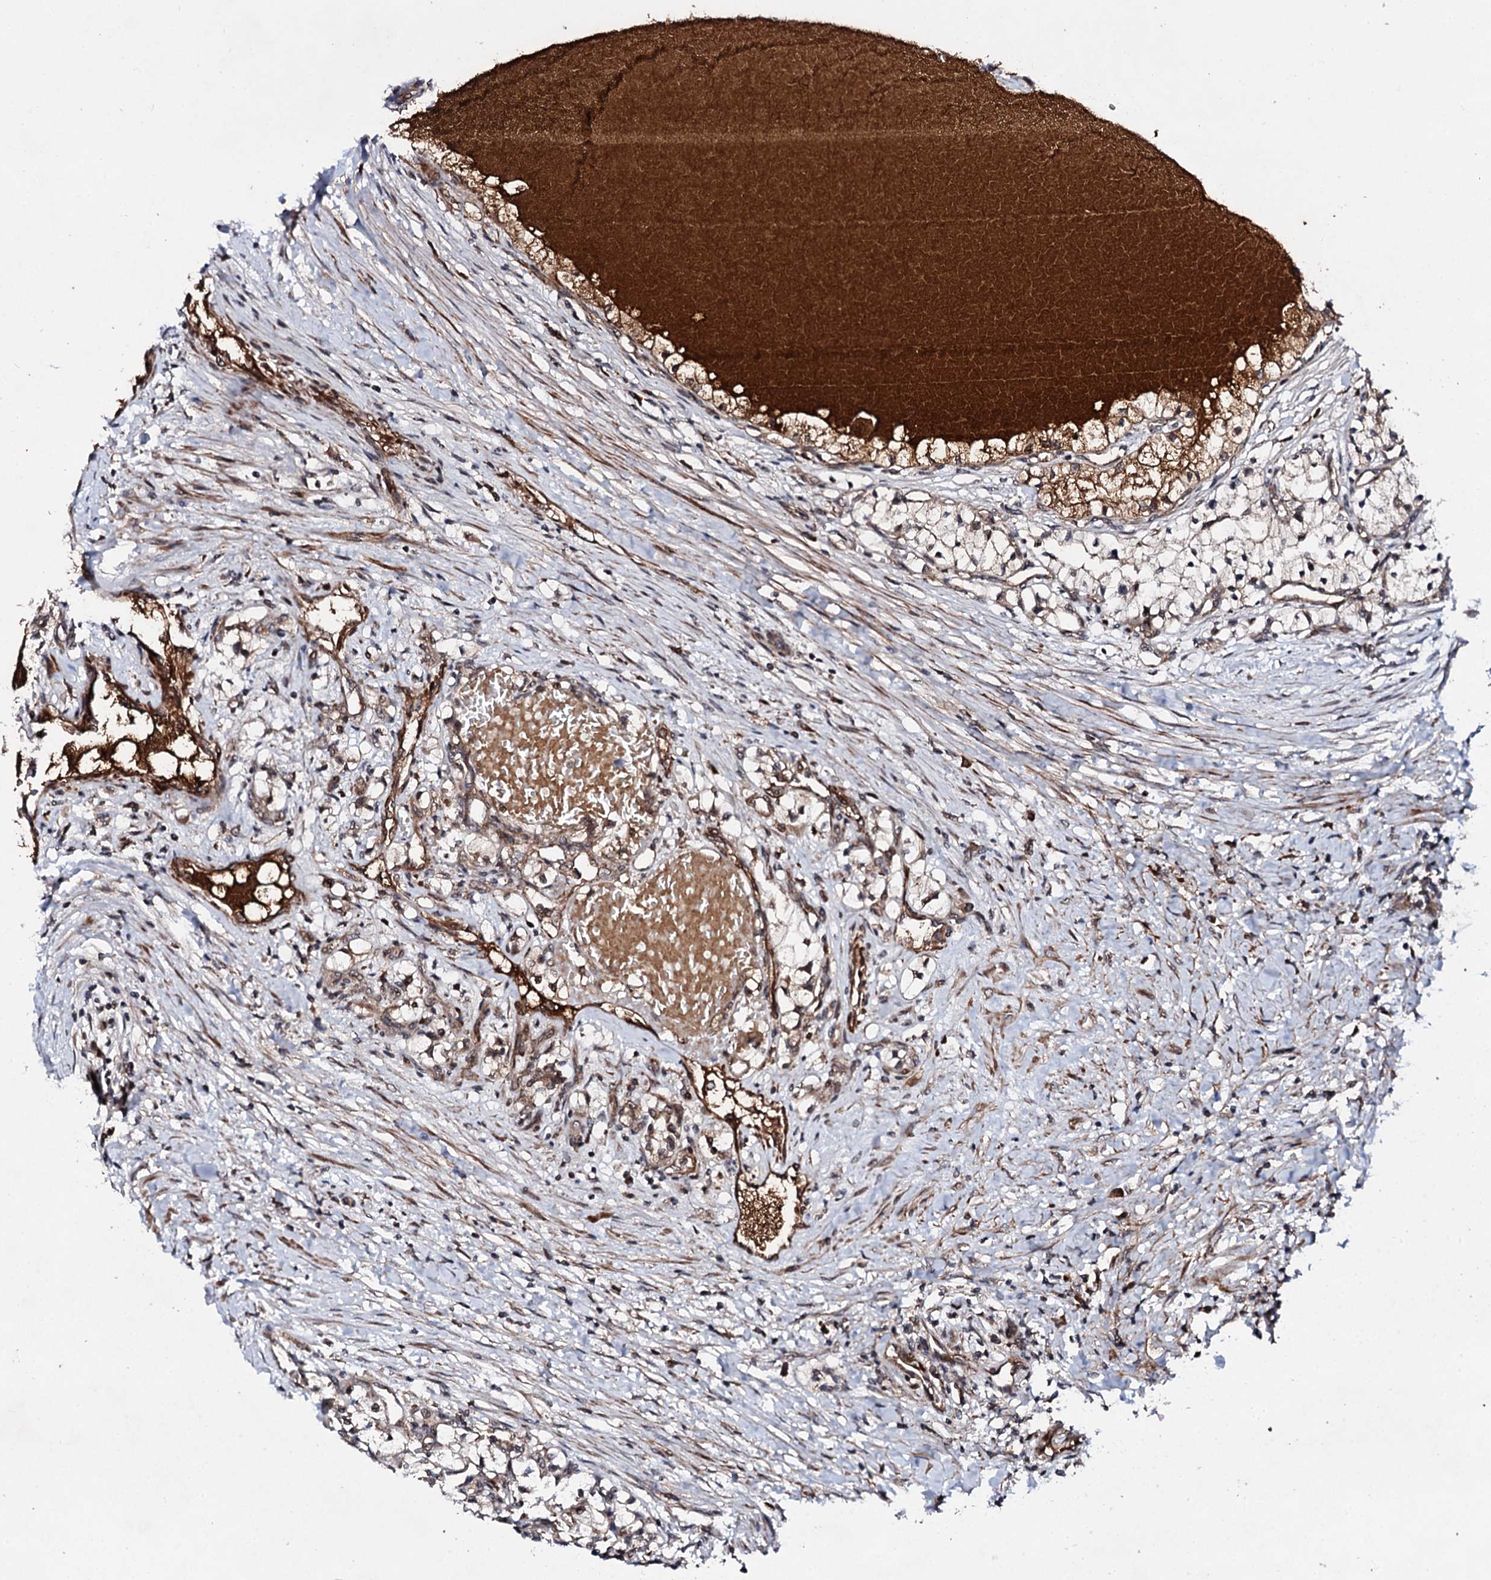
{"staining": {"intensity": "weak", "quantity": ">75%", "location": "cytoplasmic/membranous"}, "tissue": "renal cancer", "cell_type": "Tumor cells", "image_type": "cancer", "snomed": [{"axis": "morphology", "description": "Normal tissue, NOS"}, {"axis": "morphology", "description": "Adenocarcinoma, NOS"}, {"axis": "topography", "description": "Kidney"}], "caption": "Renal cancer (adenocarcinoma) stained for a protein (brown) shows weak cytoplasmic/membranous positive positivity in about >75% of tumor cells.", "gene": "FAM111A", "patient": {"sex": "male", "age": 68}}